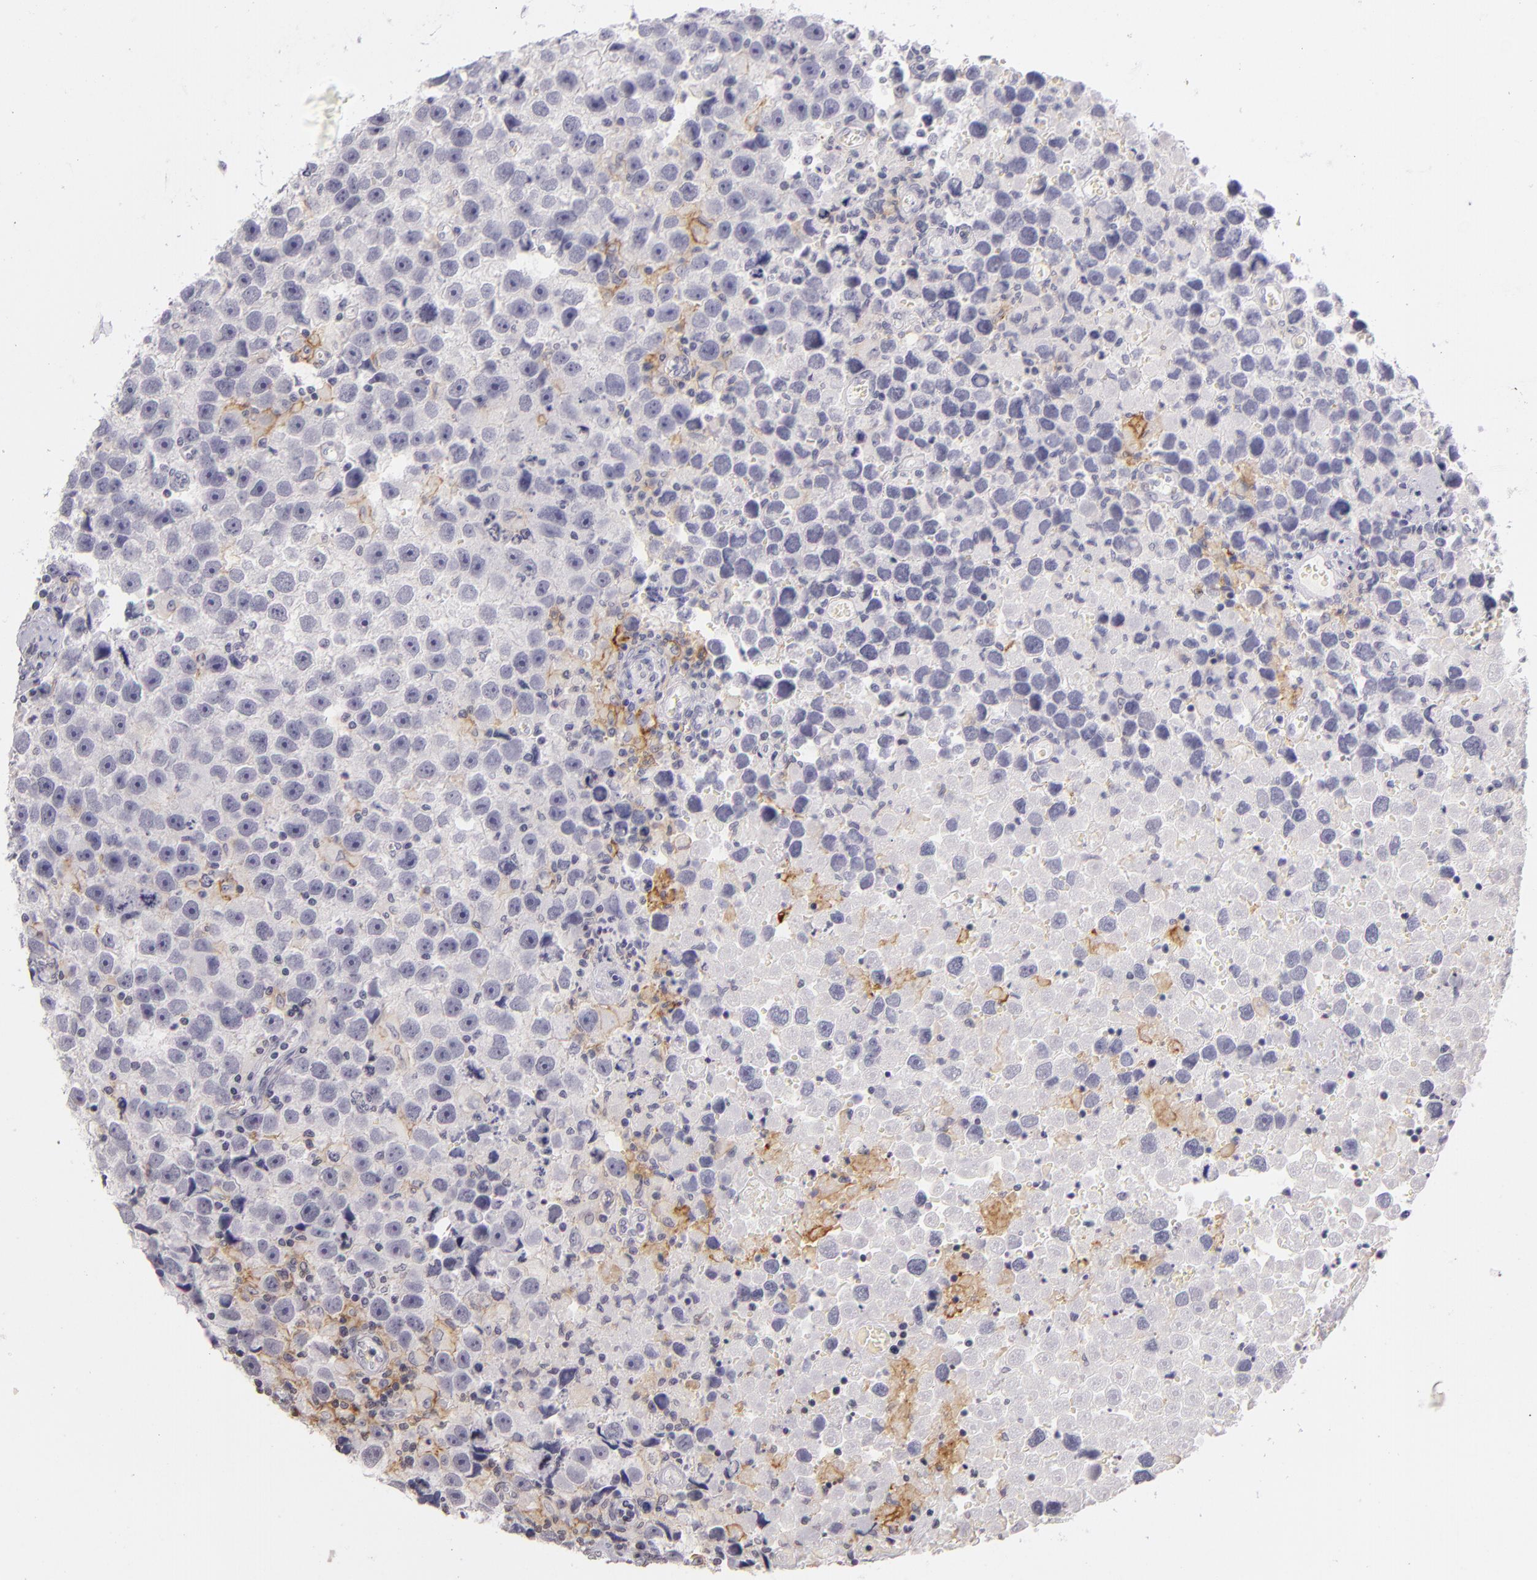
{"staining": {"intensity": "weak", "quantity": "<25%", "location": "cytoplasmic/membranous"}, "tissue": "testis cancer", "cell_type": "Tumor cells", "image_type": "cancer", "snomed": [{"axis": "morphology", "description": "Seminoma, NOS"}, {"axis": "topography", "description": "Testis"}], "caption": "DAB (3,3'-diaminobenzidine) immunohistochemical staining of human testis seminoma reveals no significant expression in tumor cells. Nuclei are stained in blue.", "gene": "CD40", "patient": {"sex": "male", "age": 43}}